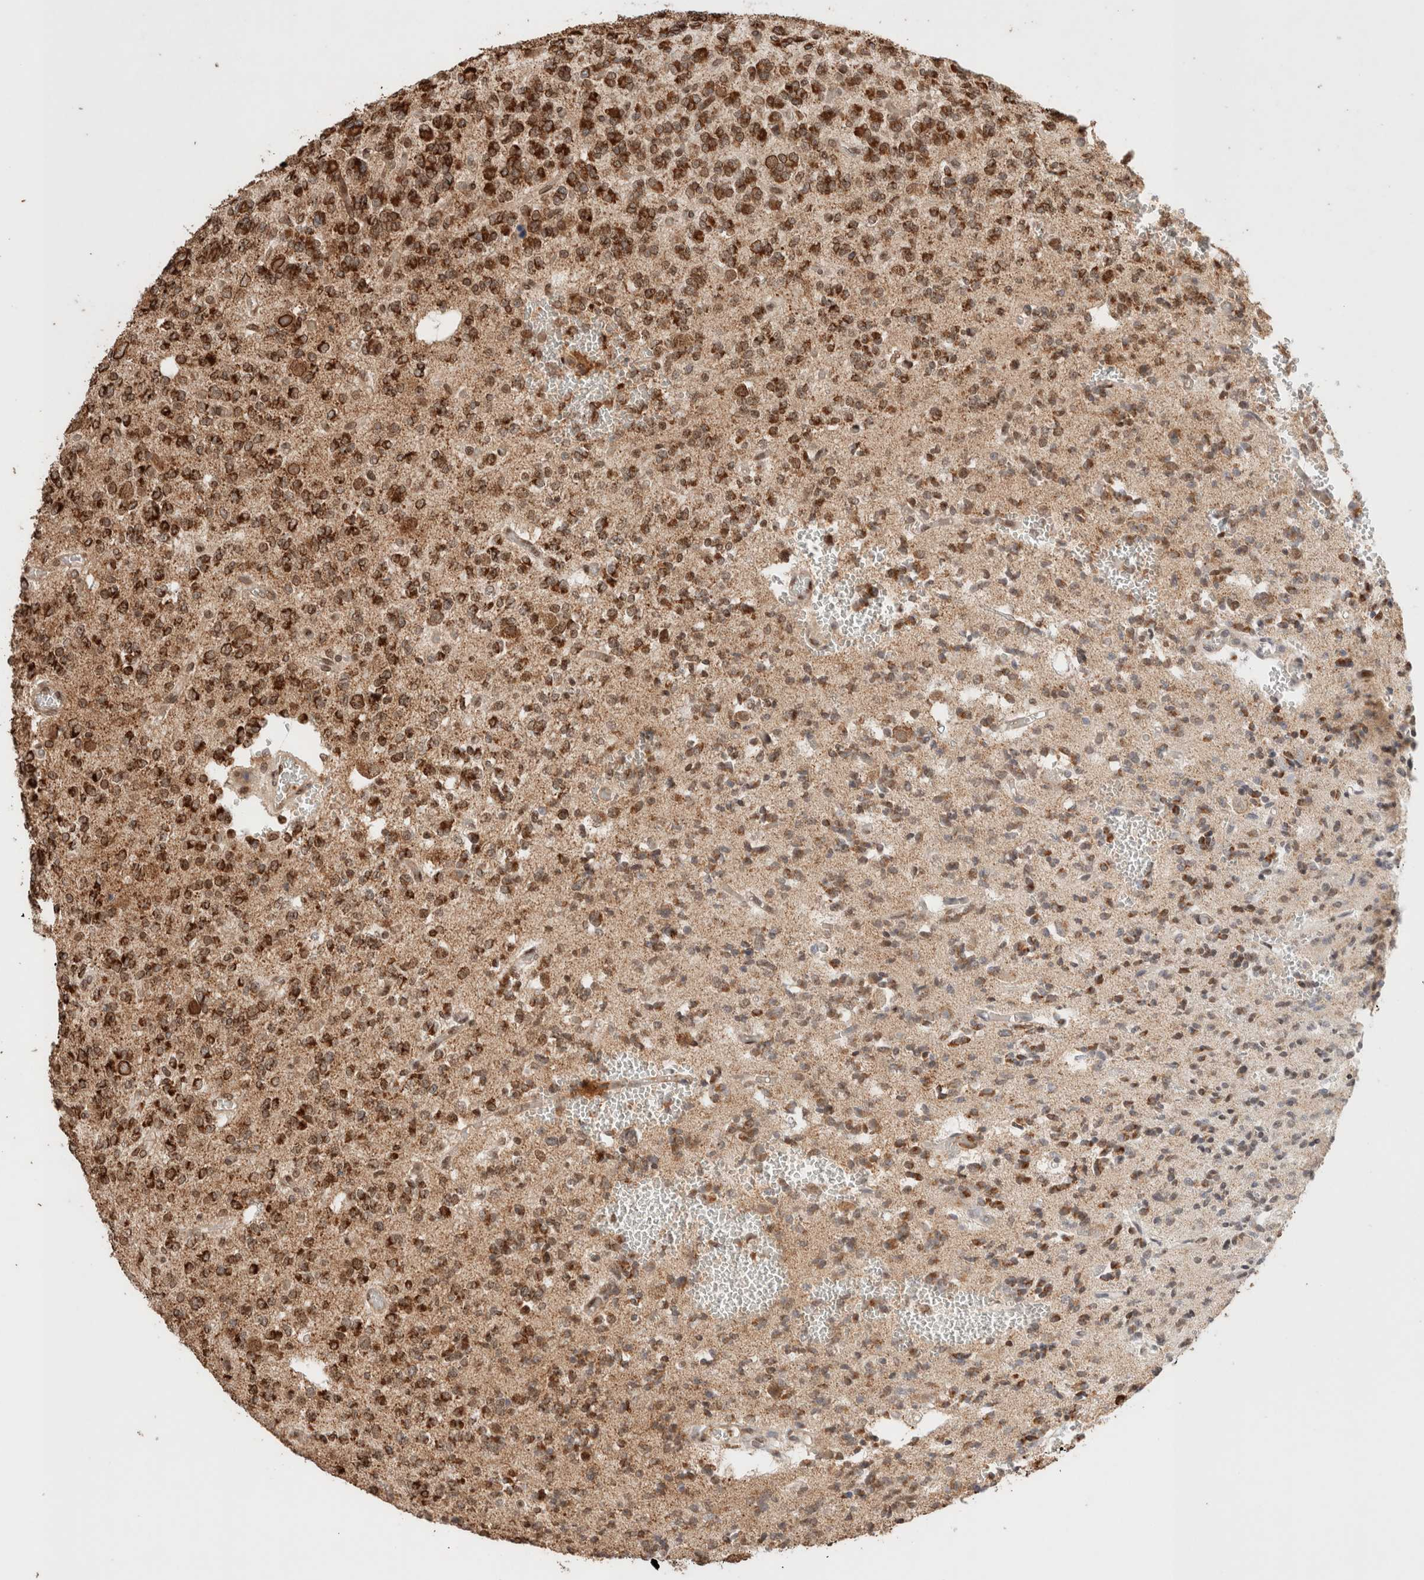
{"staining": {"intensity": "strong", "quantity": ">75%", "location": "cytoplasmic/membranous,nuclear"}, "tissue": "glioma", "cell_type": "Tumor cells", "image_type": "cancer", "snomed": [{"axis": "morphology", "description": "Glioma, malignant, Low grade"}, {"axis": "topography", "description": "Brain"}], "caption": "Glioma tissue displays strong cytoplasmic/membranous and nuclear expression in approximately >75% of tumor cells, visualized by immunohistochemistry.", "gene": "TPR", "patient": {"sex": "male", "age": 38}}